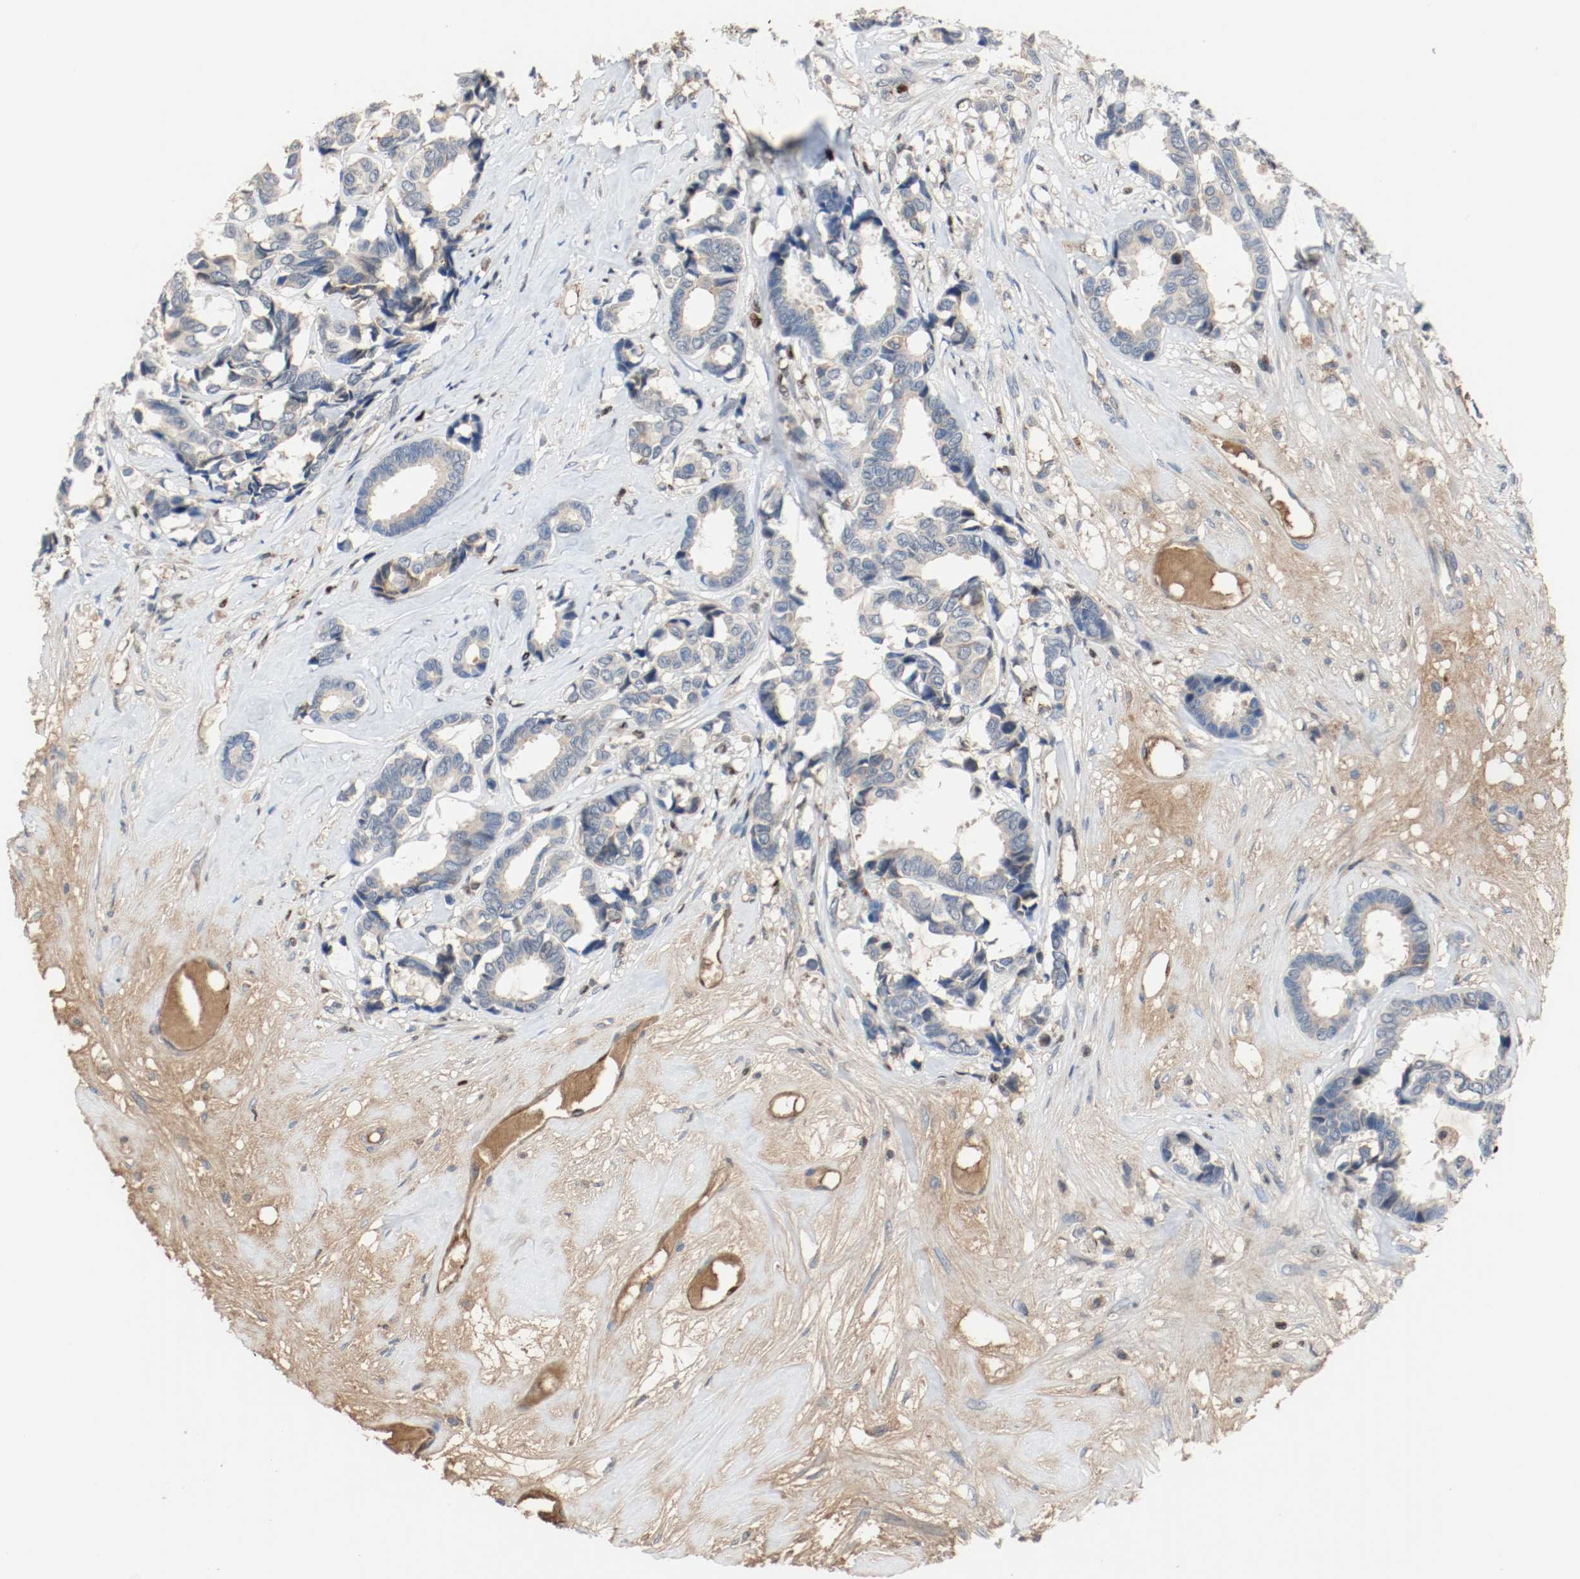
{"staining": {"intensity": "negative", "quantity": "none", "location": "none"}, "tissue": "breast cancer", "cell_type": "Tumor cells", "image_type": "cancer", "snomed": [{"axis": "morphology", "description": "Duct carcinoma"}, {"axis": "topography", "description": "Breast"}], "caption": "High power microscopy image of an immunohistochemistry (IHC) image of breast cancer (intraductal carcinoma), revealing no significant expression in tumor cells.", "gene": "BLK", "patient": {"sex": "female", "age": 87}}